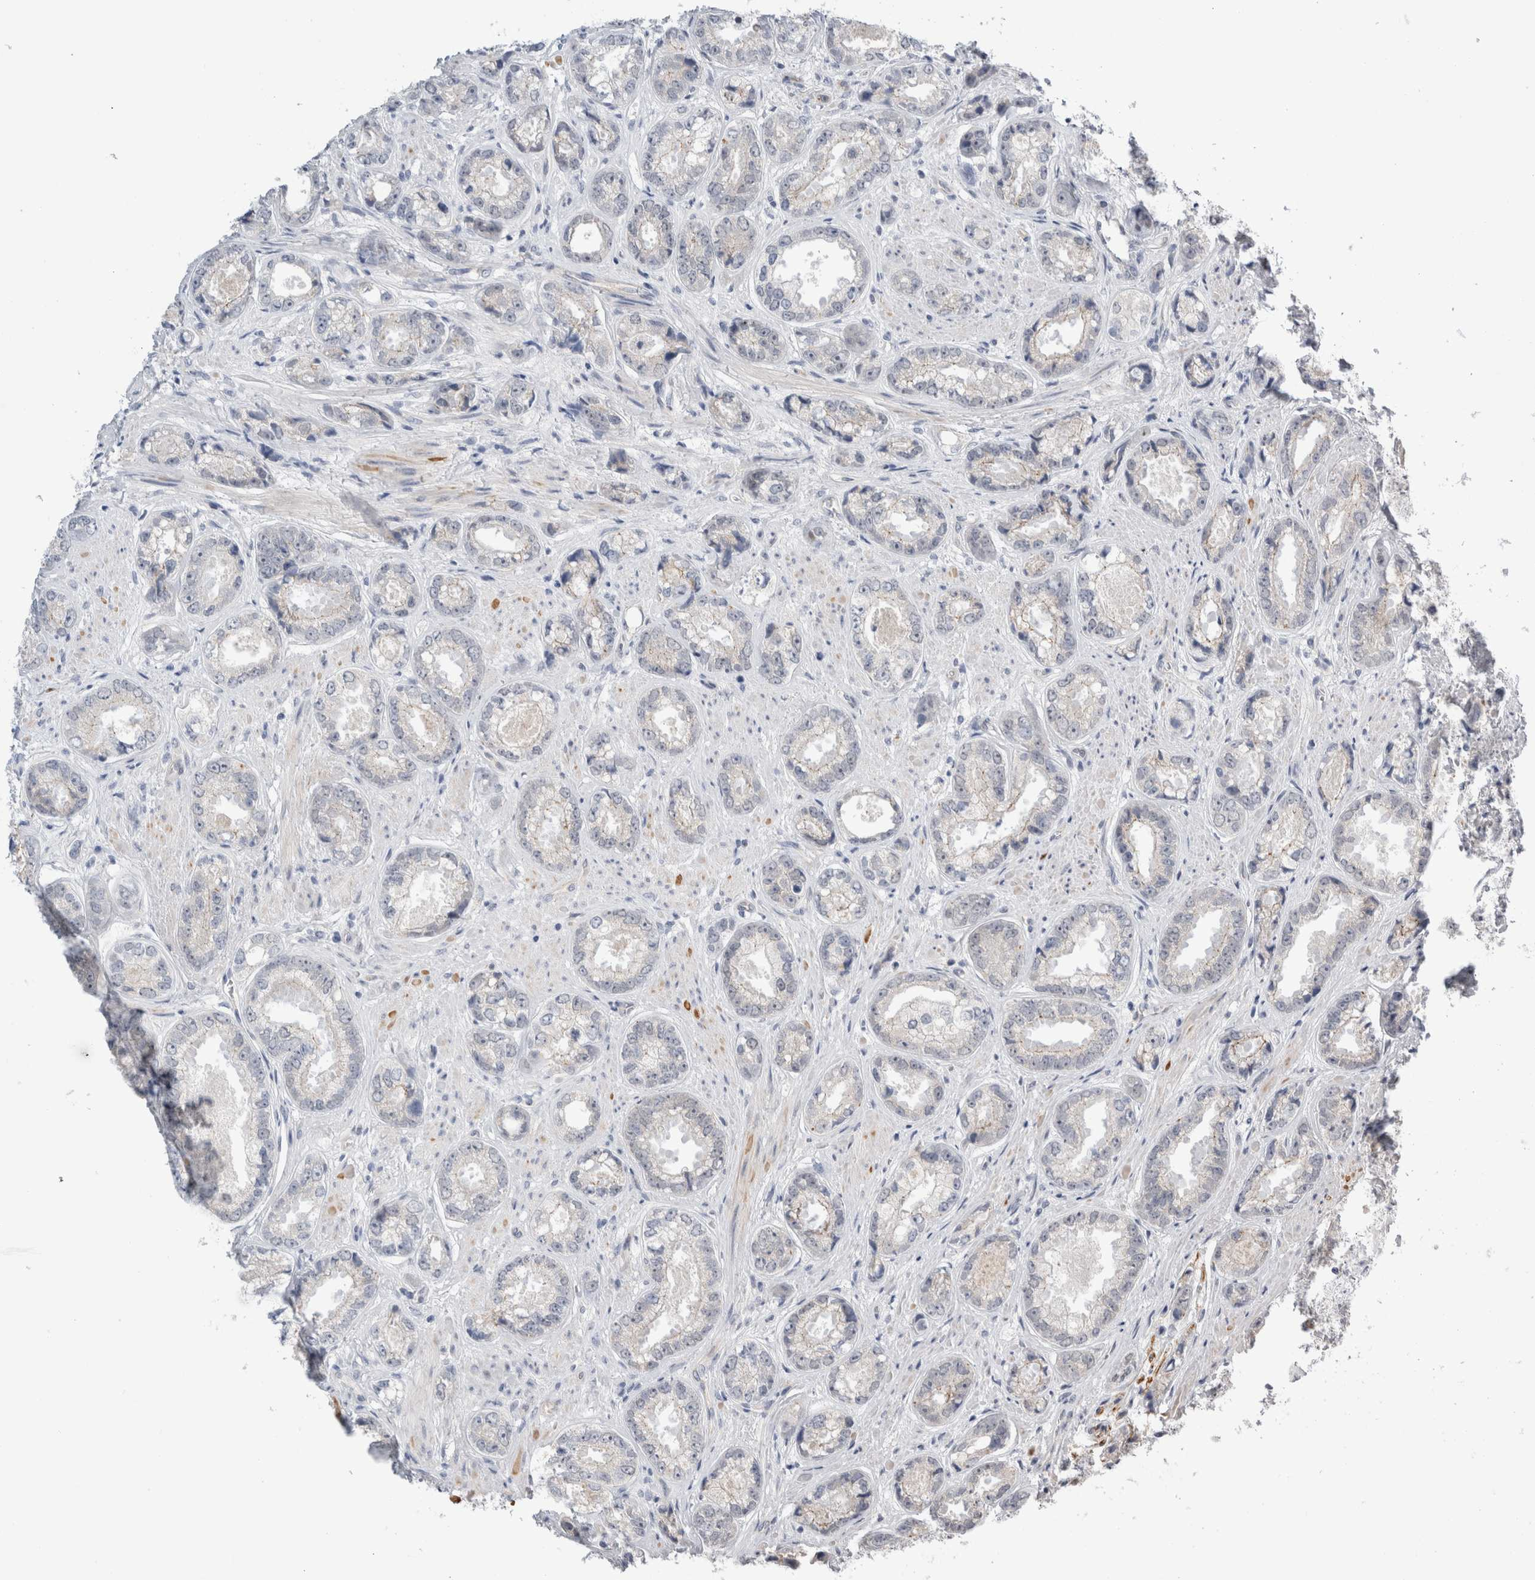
{"staining": {"intensity": "negative", "quantity": "none", "location": "none"}, "tissue": "prostate cancer", "cell_type": "Tumor cells", "image_type": "cancer", "snomed": [{"axis": "morphology", "description": "Adenocarcinoma, High grade"}, {"axis": "topography", "description": "Prostate"}], "caption": "A photomicrograph of prostate cancer stained for a protein shows no brown staining in tumor cells.", "gene": "TAFA5", "patient": {"sex": "male", "age": 61}}